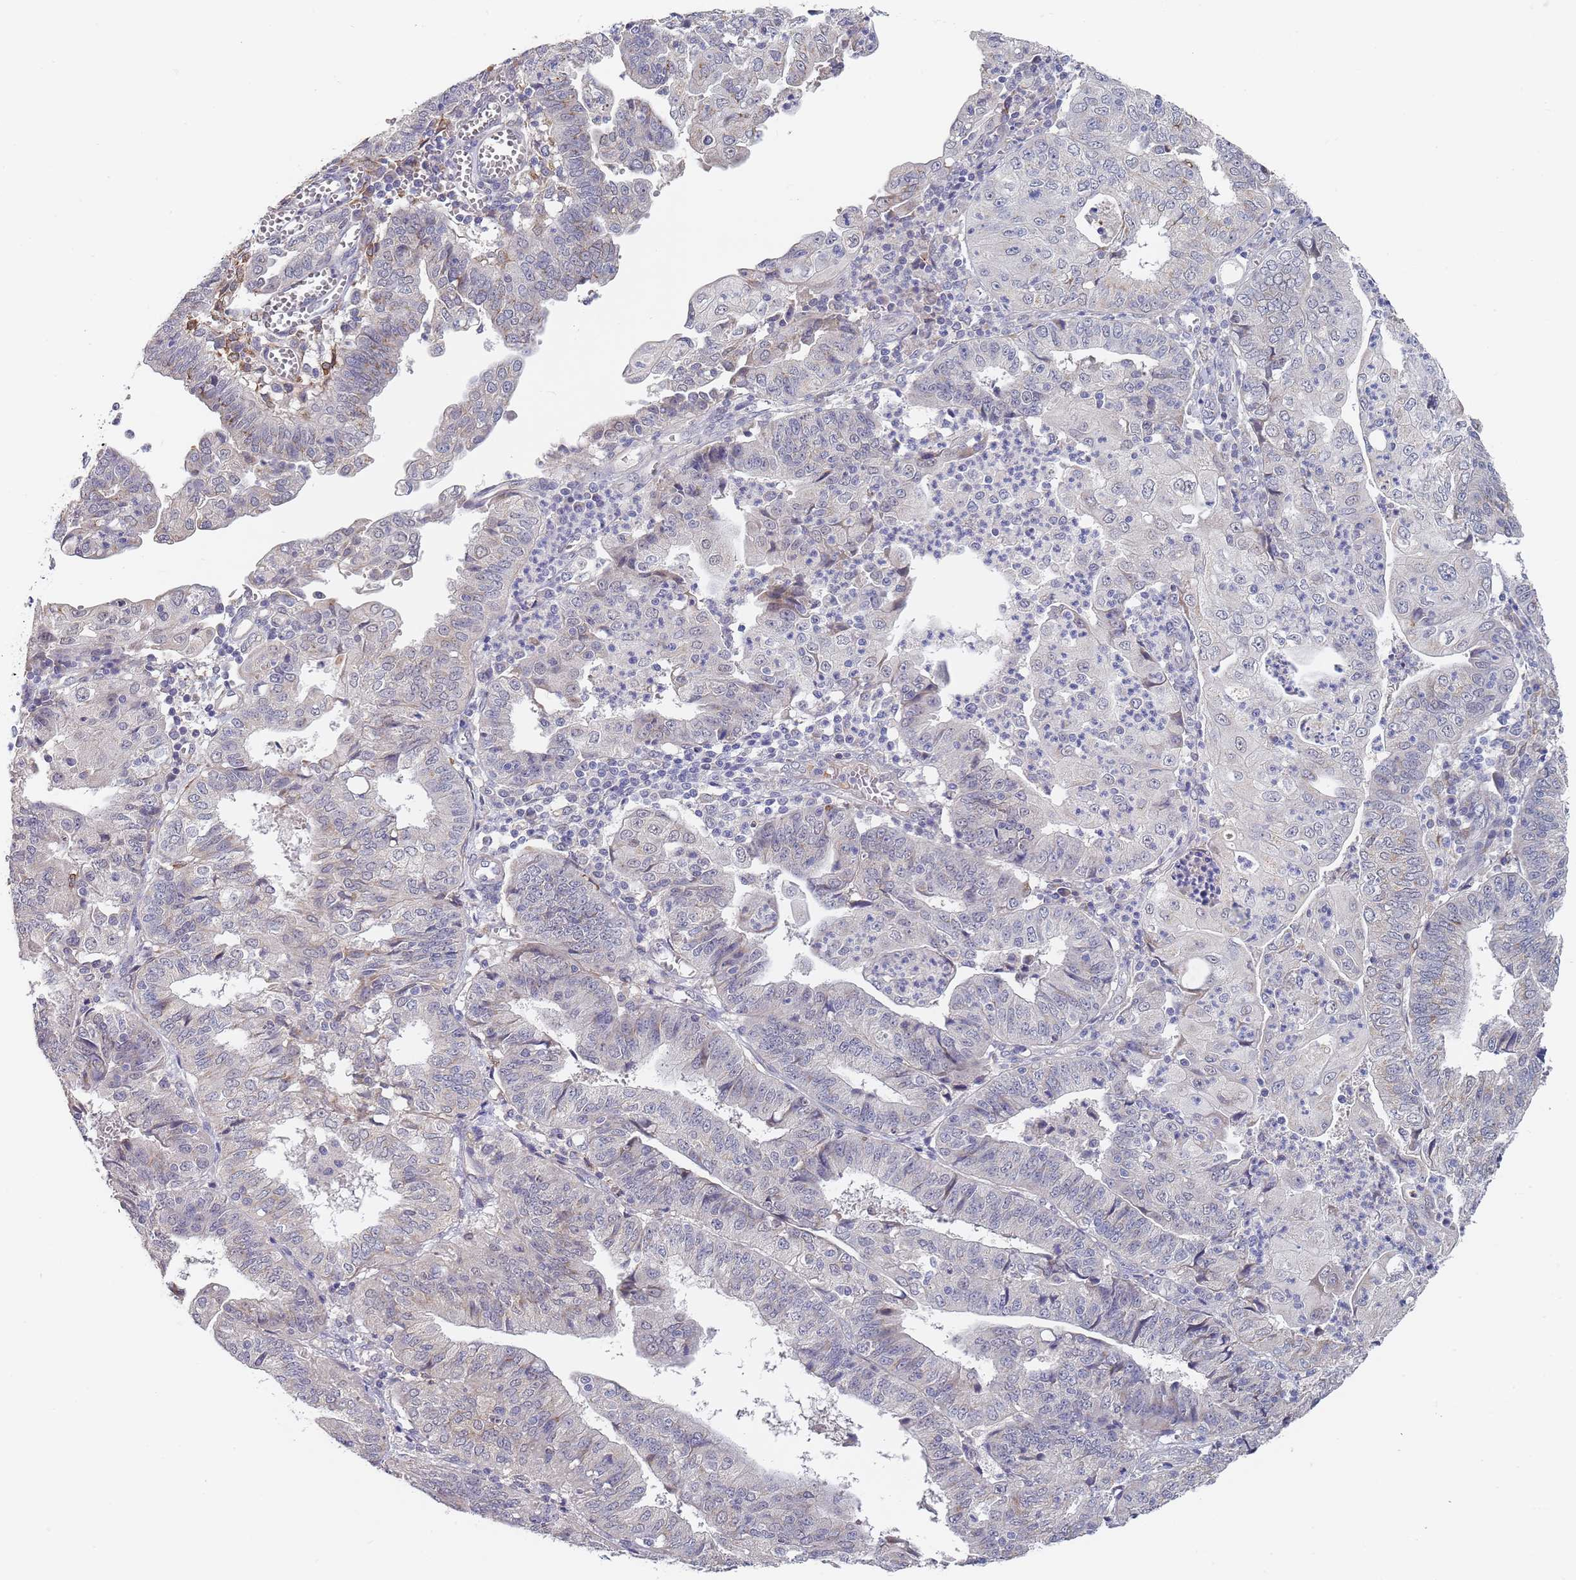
{"staining": {"intensity": "negative", "quantity": "none", "location": "none"}, "tissue": "endometrial cancer", "cell_type": "Tumor cells", "image_type": "cancer", "snomed": [{"axis": "morphology", "description": "Adenocarcinoma, NOS"}, {"axis": "topography", "description": "Endometrium"}], "caption": "Immunohistochemistry (IHC) of endometrial cancer (adenocarcinoma) exhibits no staining in tumor cells.", "gene": "B4GALT4", "patient": {"sex": "female", "age": 56}}